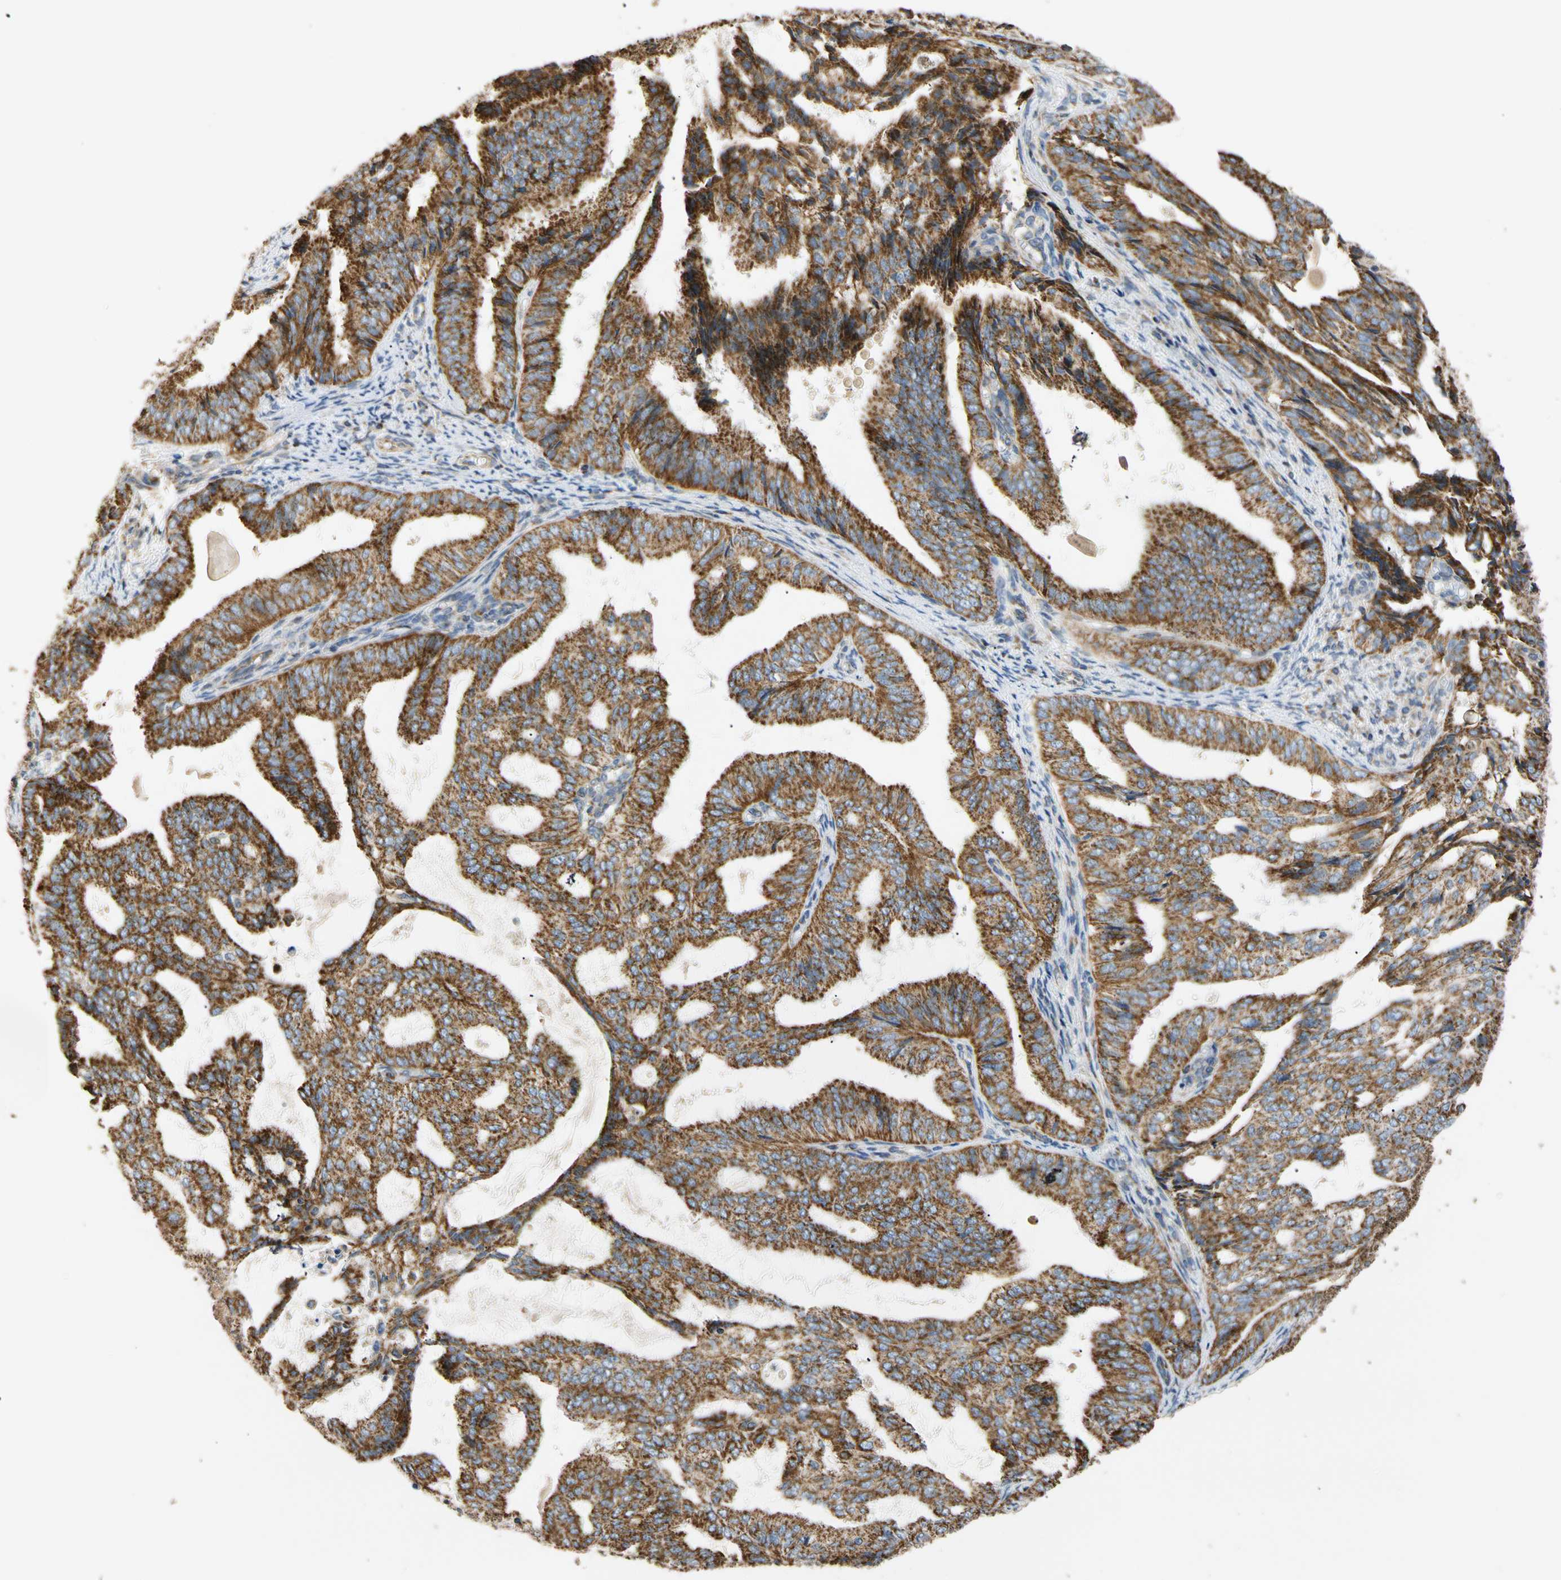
{"staining": {"intensity": "strong", "quantity": ">75%", "location": "cytoplasmic/membranous"}, "tissue": "endometrial cancer", "cell_type": "Tumor cells", "image_type": "cancer", "snomed": [{"axis": "morphology", "description": "Adenocarcinoma, NOS"}, {"axis": "topography", "description": "Endometrium"}], "caption": "DAB (3,3'-diaminobenzidine) immunohistochemical staining of endometrial adenocarcinoma demonstrates strong cytoplasmic/membranous protein expression in about >75% of tumor cells. (DAB (3,3'-diaminobenzidine) IHC, brown staining for protein, blue staining for nuclei).", "gene": "PLGRKT", "patient": {"sex": "female", "age": 58}}